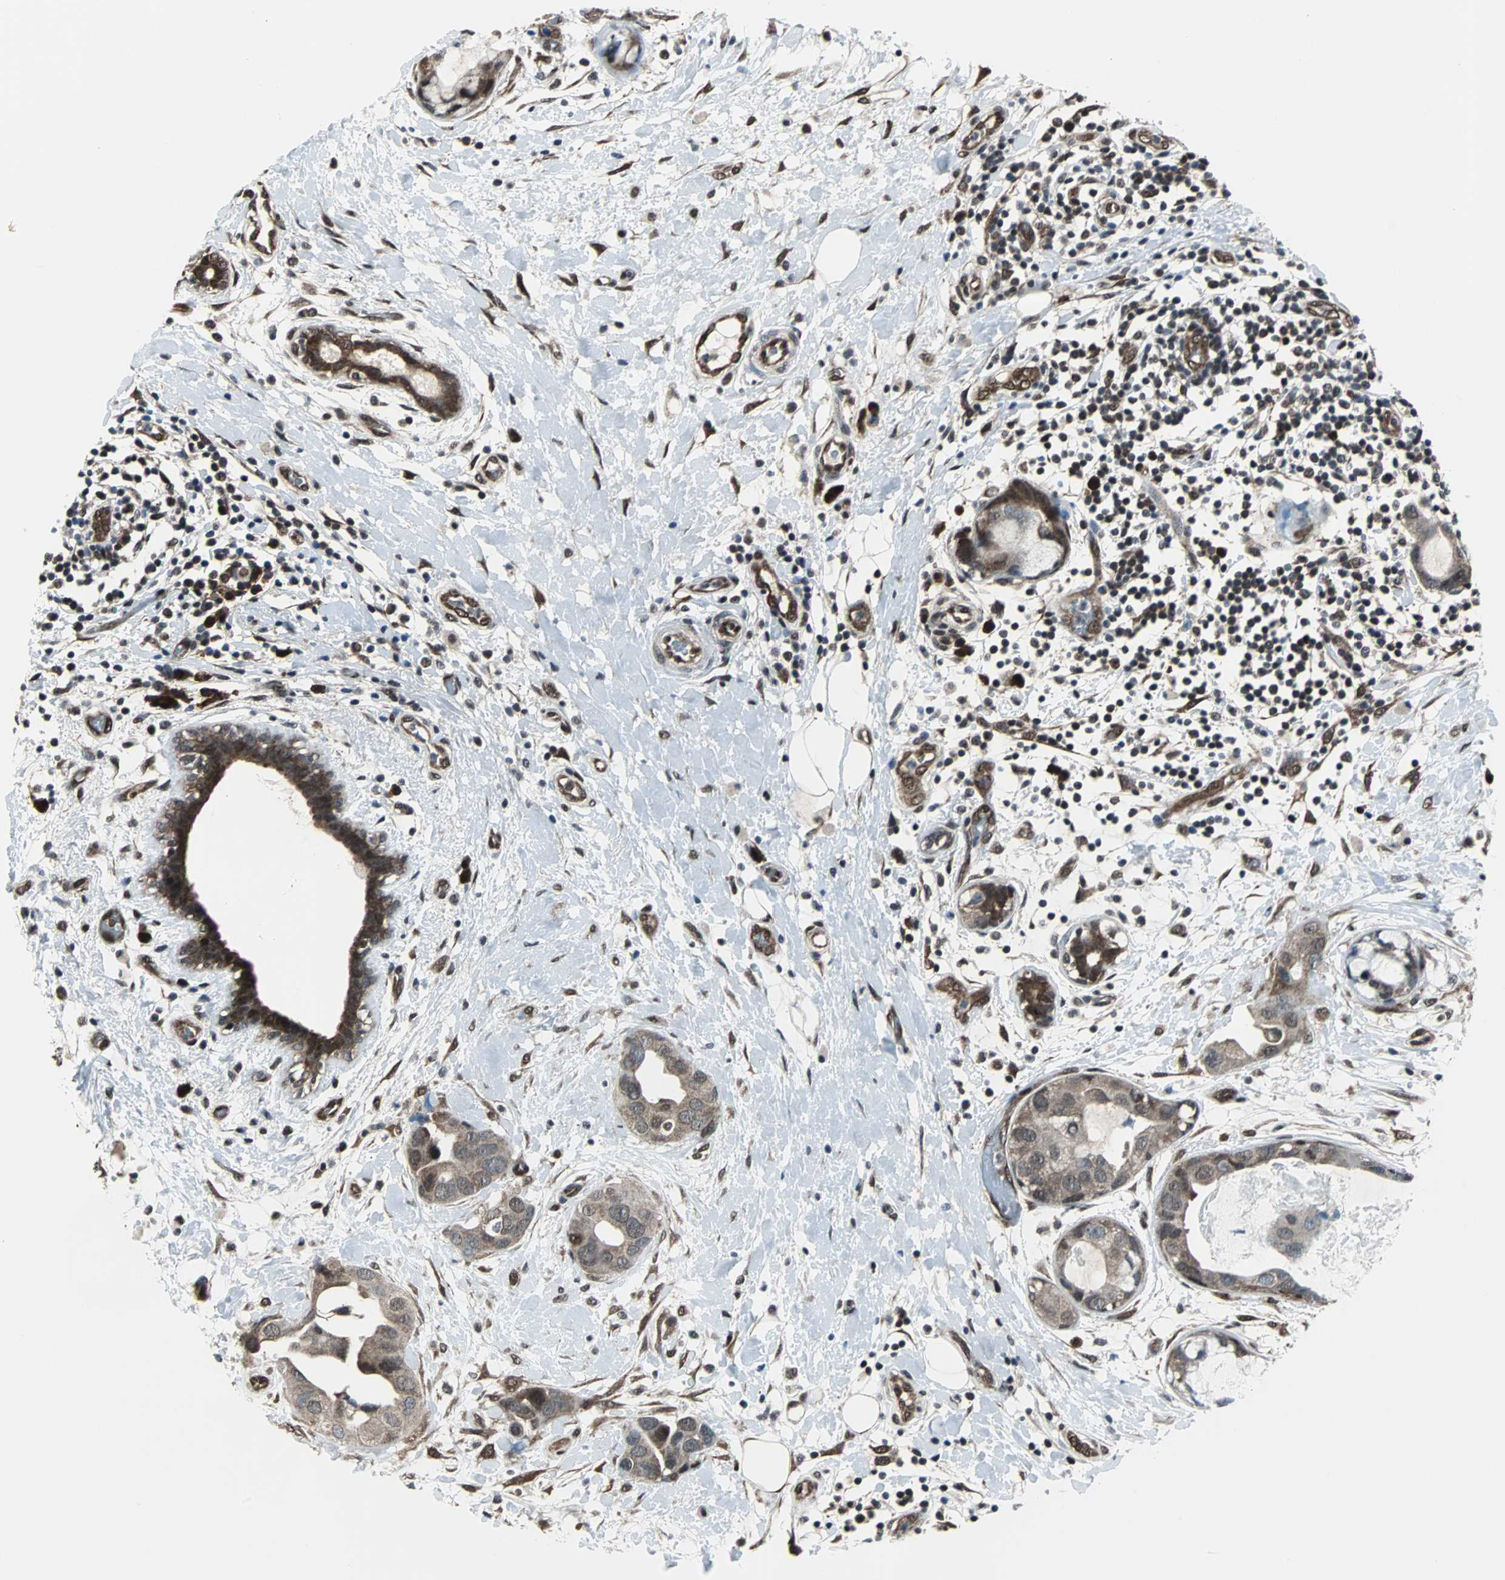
{"staining": {"intensity": "strong", "quantity": ">75%", "location": "cytoplasmic/membranous,nuclear"}, "tissue": "breast cancer", "cell_type": "Tumor cells", "image_type": "cancer", "snomed": [{"axis": "morphology", "description": "Duct carcinoma"}, {"axis": "topography", "description": "Breast"}], "caption": "Protein staining reveals strong cytoplasmic/membranous and nuclear expression in approximately >75% of tumor cells in breast cancer.", "gene": "VCP", "patient": {"sex": "female", "age": 40}}